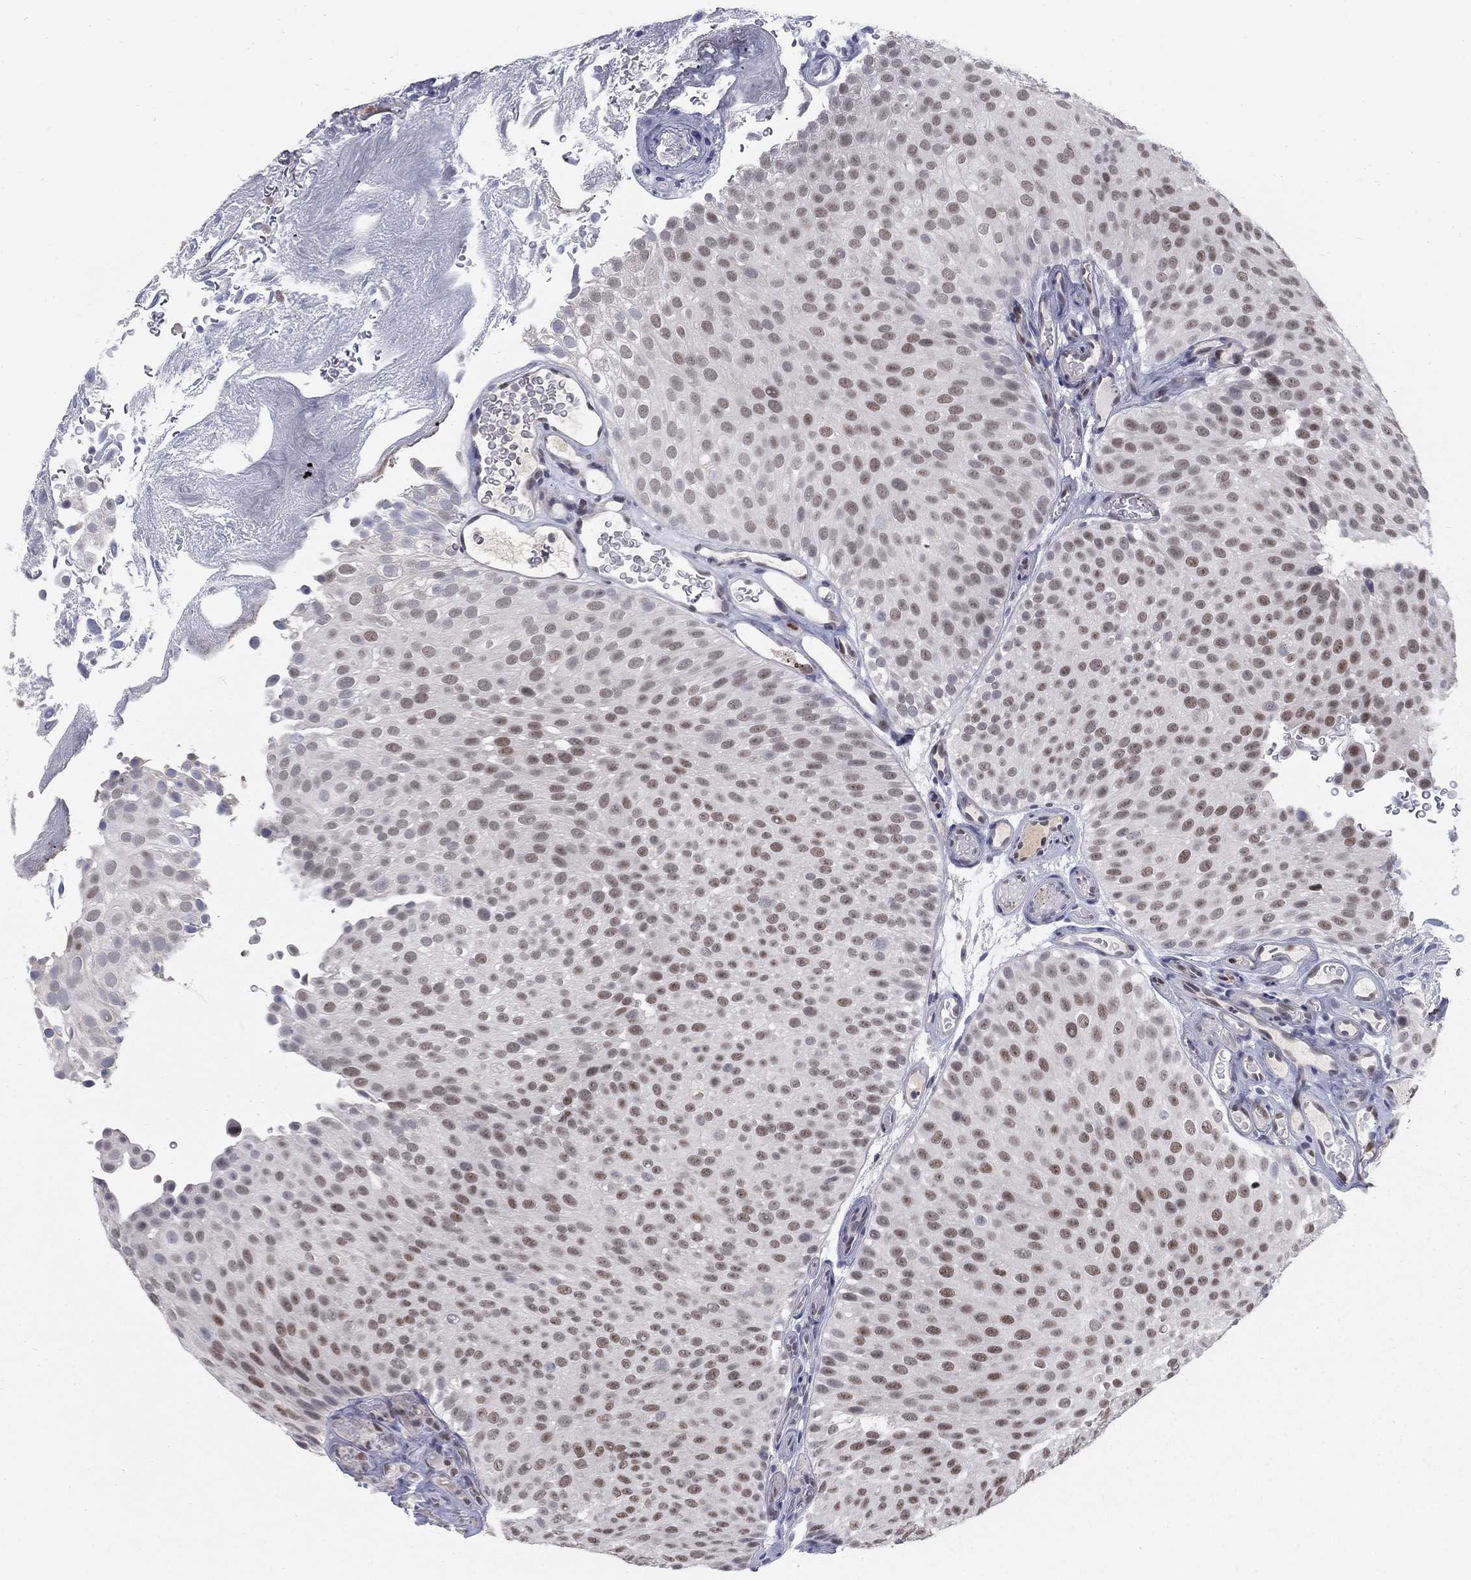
{"staining": {"intensity": "moderate", "quantity": "25%-75%", "location": "nuclear"}, "tissue": "urothelial cancer", "cell_type": "Tumor cells", "image_type": "cancer", "snomed": [{"axis": "morphology", "description": "Urothelial carcinoma, Low grade"}, {"axis": "topography", "description": "Urinary bladder"}], "caption": "Urothelial cancer was stained to show a protein in brown. There is medium levels of moderate nuclear staining in about 25%-75% of tumor cells. (DAB (3,3'-diaminobenzidine) IHC with brightfield microscopy, high magnification).", "gene": "GCFC2", "patient": {"sex": "male", "age": 78}}